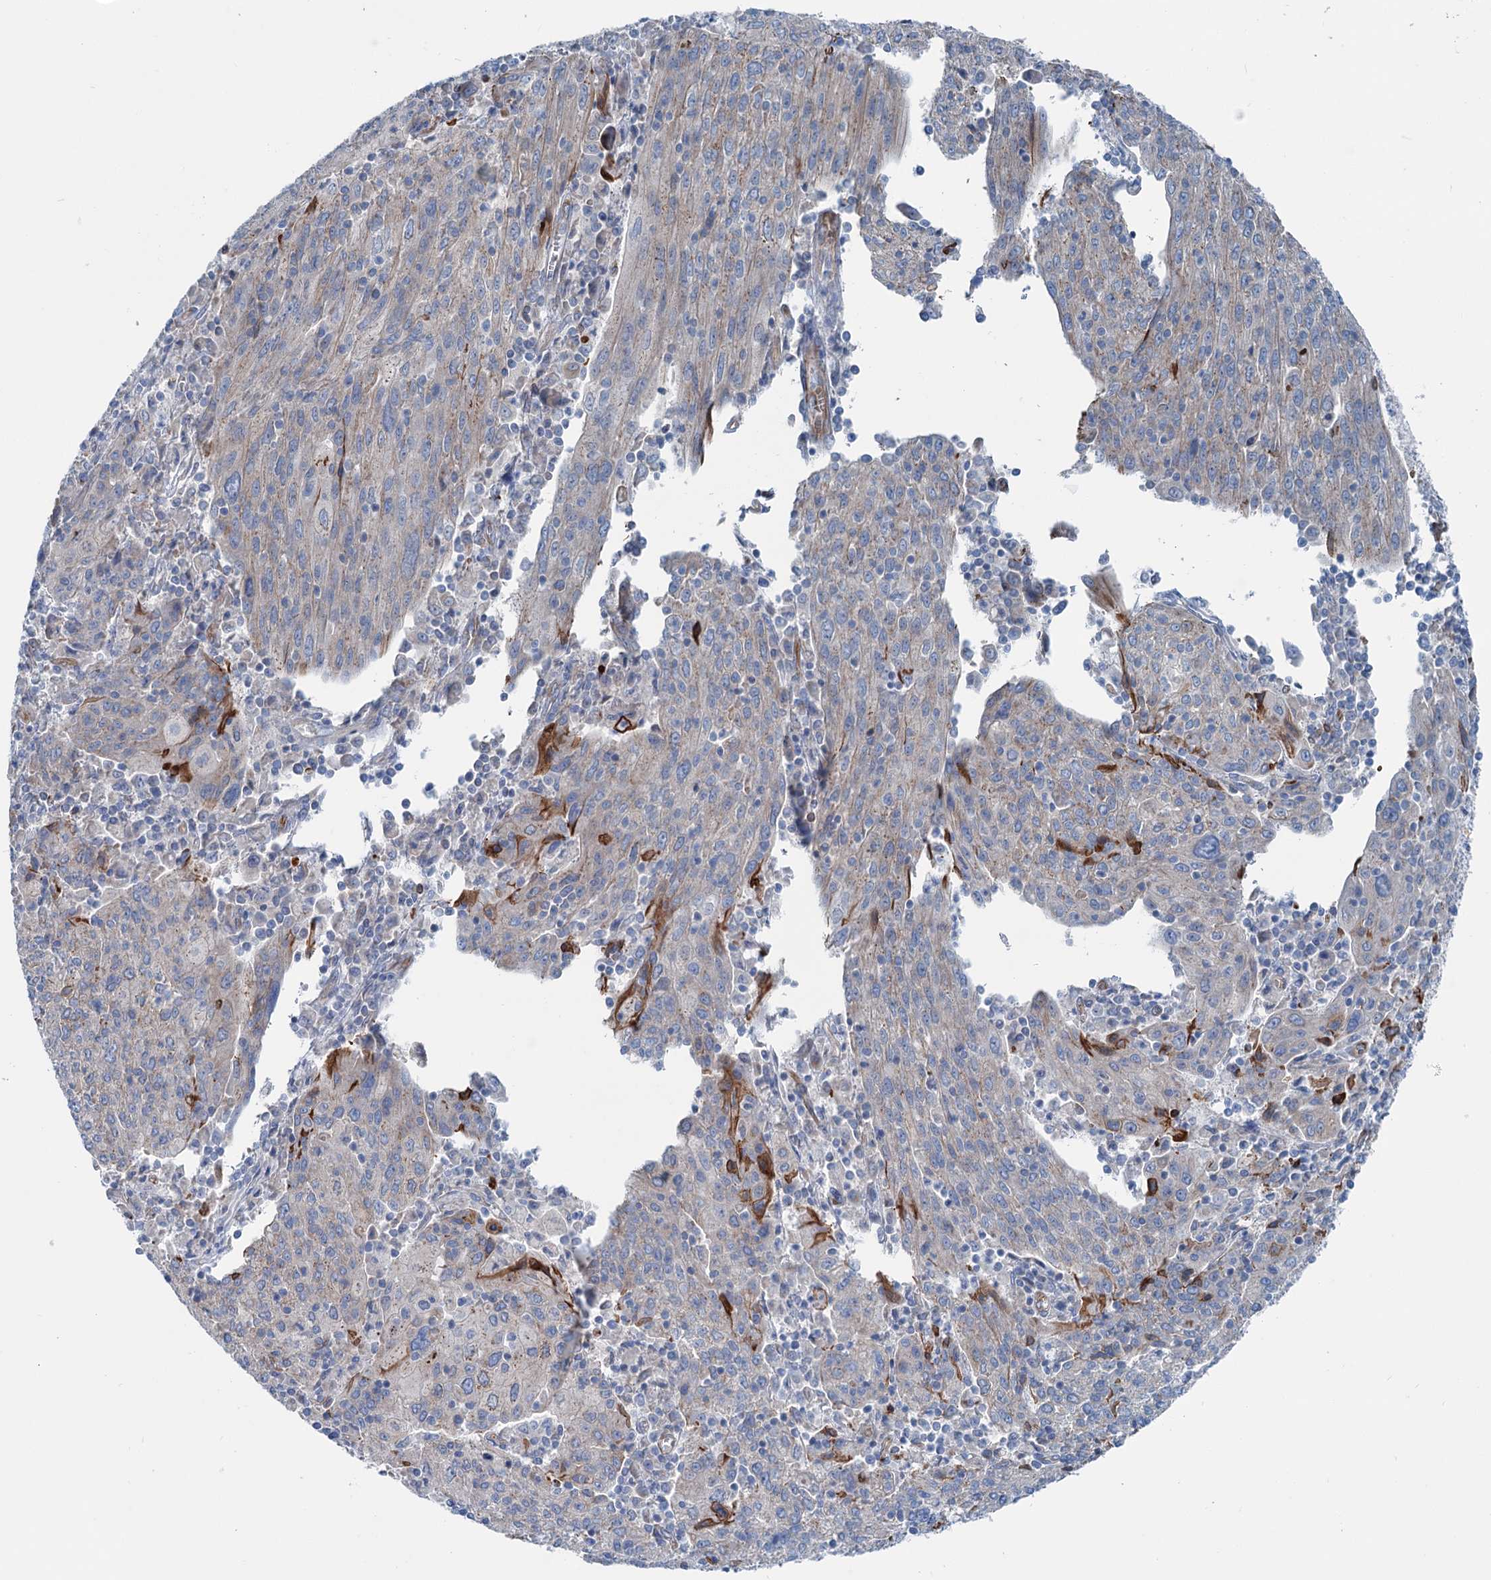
{"staining": {"intensity": "moderate", "quantity": "<25%", "location": "cytoplasmic/membranous"}, "tissue": "cervical cancer", "cell_type": "Tumor cells", "image_type": "cancer", "snomed": [{"axis": "morphology", "description": "Squamous cell carcinoma, NOS"}, {"axis": "topography", "description": "Cervix"}], "caption": "About <25% of tumor cells in cervical cancer demonstrate moderate cytoplasmic/membranous protein expression as visualized by brown immunohistochemical staining.", "gene": "CALCOCO1", "patient": {"sex": "female", "age": 67}}